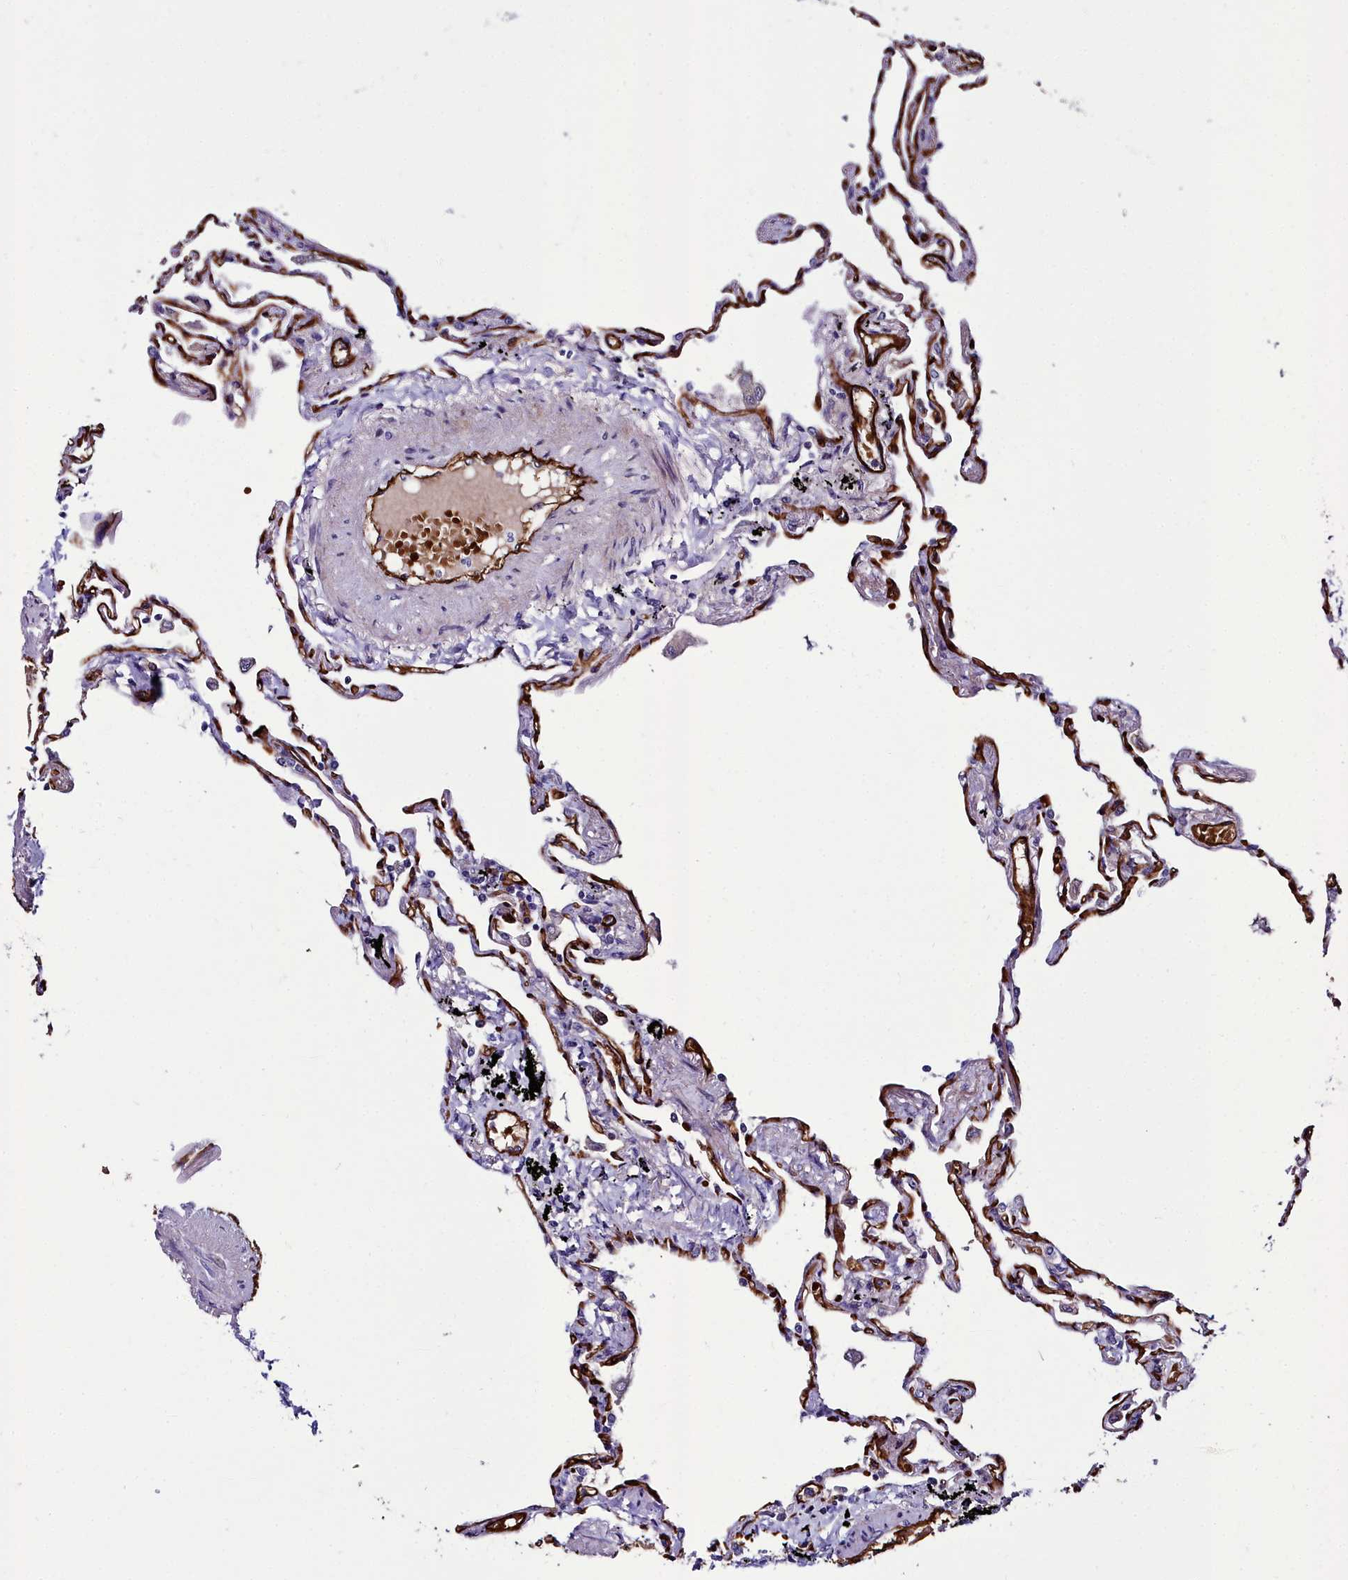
{"staining": {"intensity": "moderate", "quantity": ">75%", "location": "cytoplasmic/membranous"}, "tissue": "lung", "cell_type": "Alveolar cells", "image_type": "normal", "snomed": [{"axis": "morphology", "description": "Normal tissue, NOS"}, {"axis": "topography", "description": "Lung"}], "caption": "Human lung stained with a brown dye reveals moderate cytoplasmic/membranous positive expression in approximately >75% of alveolar cells.", "gene": "CYP4F11", "patient": {"sex": "female", "age": 67}}